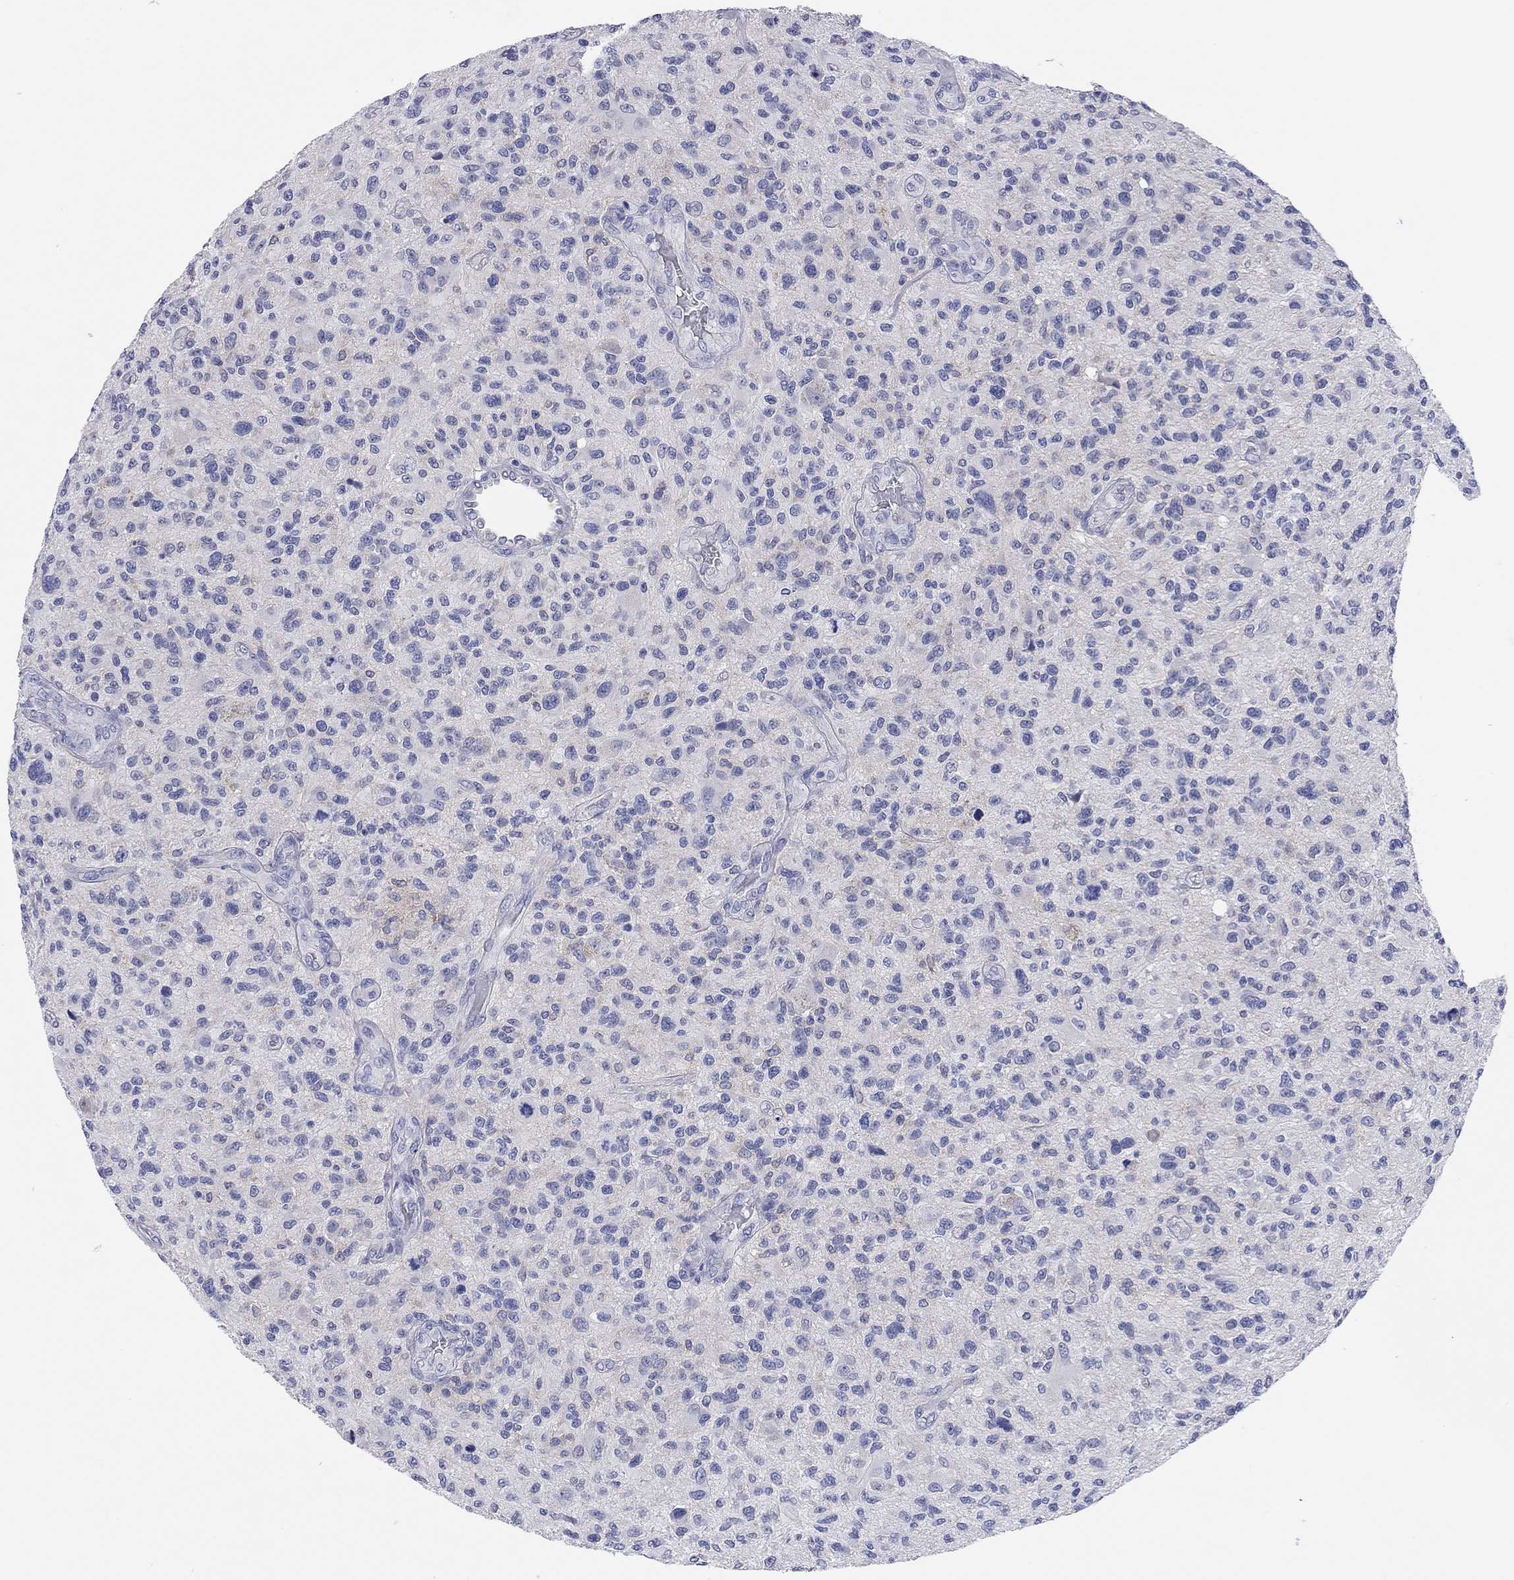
{"staining": {"intensity": "negative", "quantity": "none", "location": "none"}, "tissue": "glioma", "cell_type": "Tumor cells", "image_type": "cancer", "snomed": [{"axis": "morphology", "description": "Glioma, malignant, High grade"}, {"axis": "topography", "description": "Brain"}], "caption": "This is a photomicrograph of immunohistochemistry (IHC) staining of glioma, which shows no staining in tumor cells. (Stains: DAB (3,3'-diaminobenzidine) IHC with hematoxylin counter stain, Microscopy: brightfield microscopy at high magnification).", "gene": "TMEM221", "patient": {"sex": "male", "age": 47}}